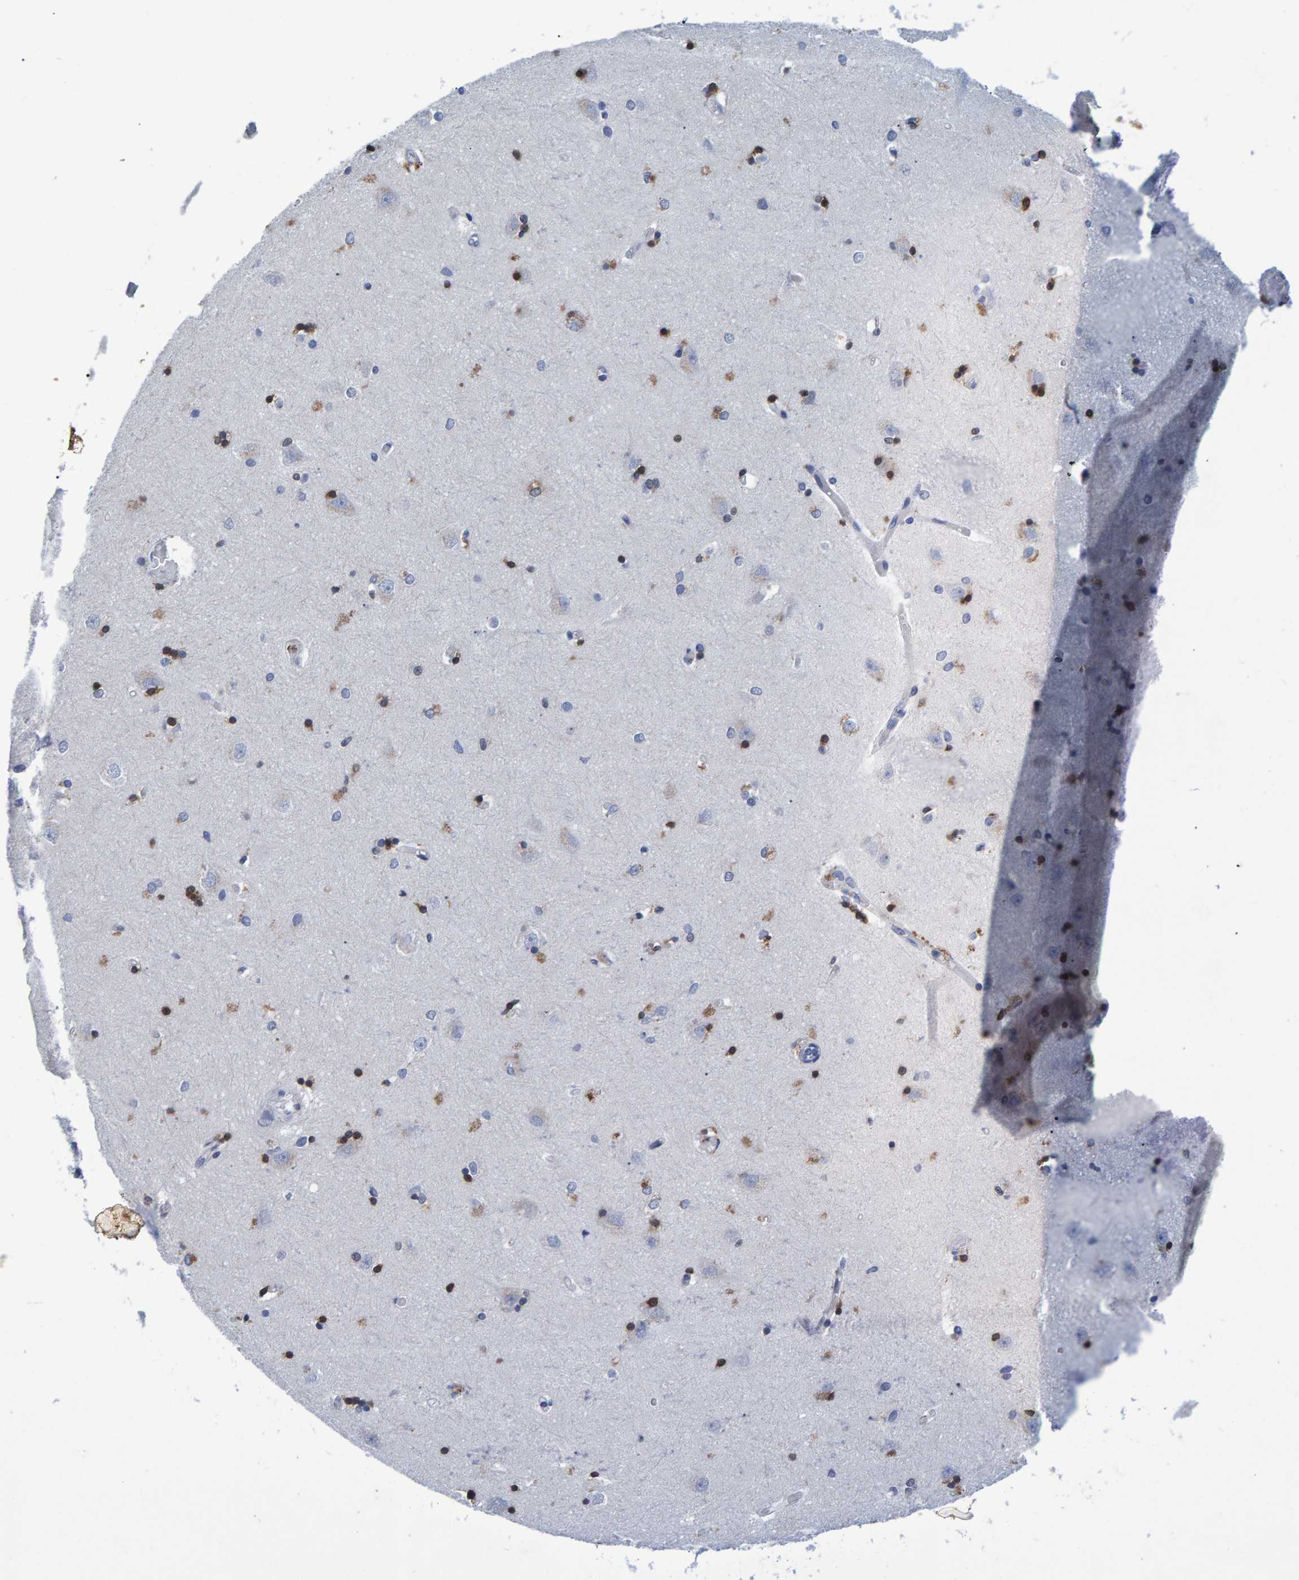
{"staining": {"intensity": "strong", "quantity": ">75%", "location": "nuclear"}, "tissue": "hippocampus", "cell_type": "Glial cells", "image_type": "normal", "snomed": [{"axis": "morphology", "description": "Normal tissue, NOS"}, {"axis": "topography", "description": "Hippocampus"}], "caption": "There is high levels of strong nuclear positivity in glial cells of benign hippocampus, as demonstrated by immunohistochemical staining (brown color).", "gene": "QKI", "patient": {"sex": "male", "age": 45}}